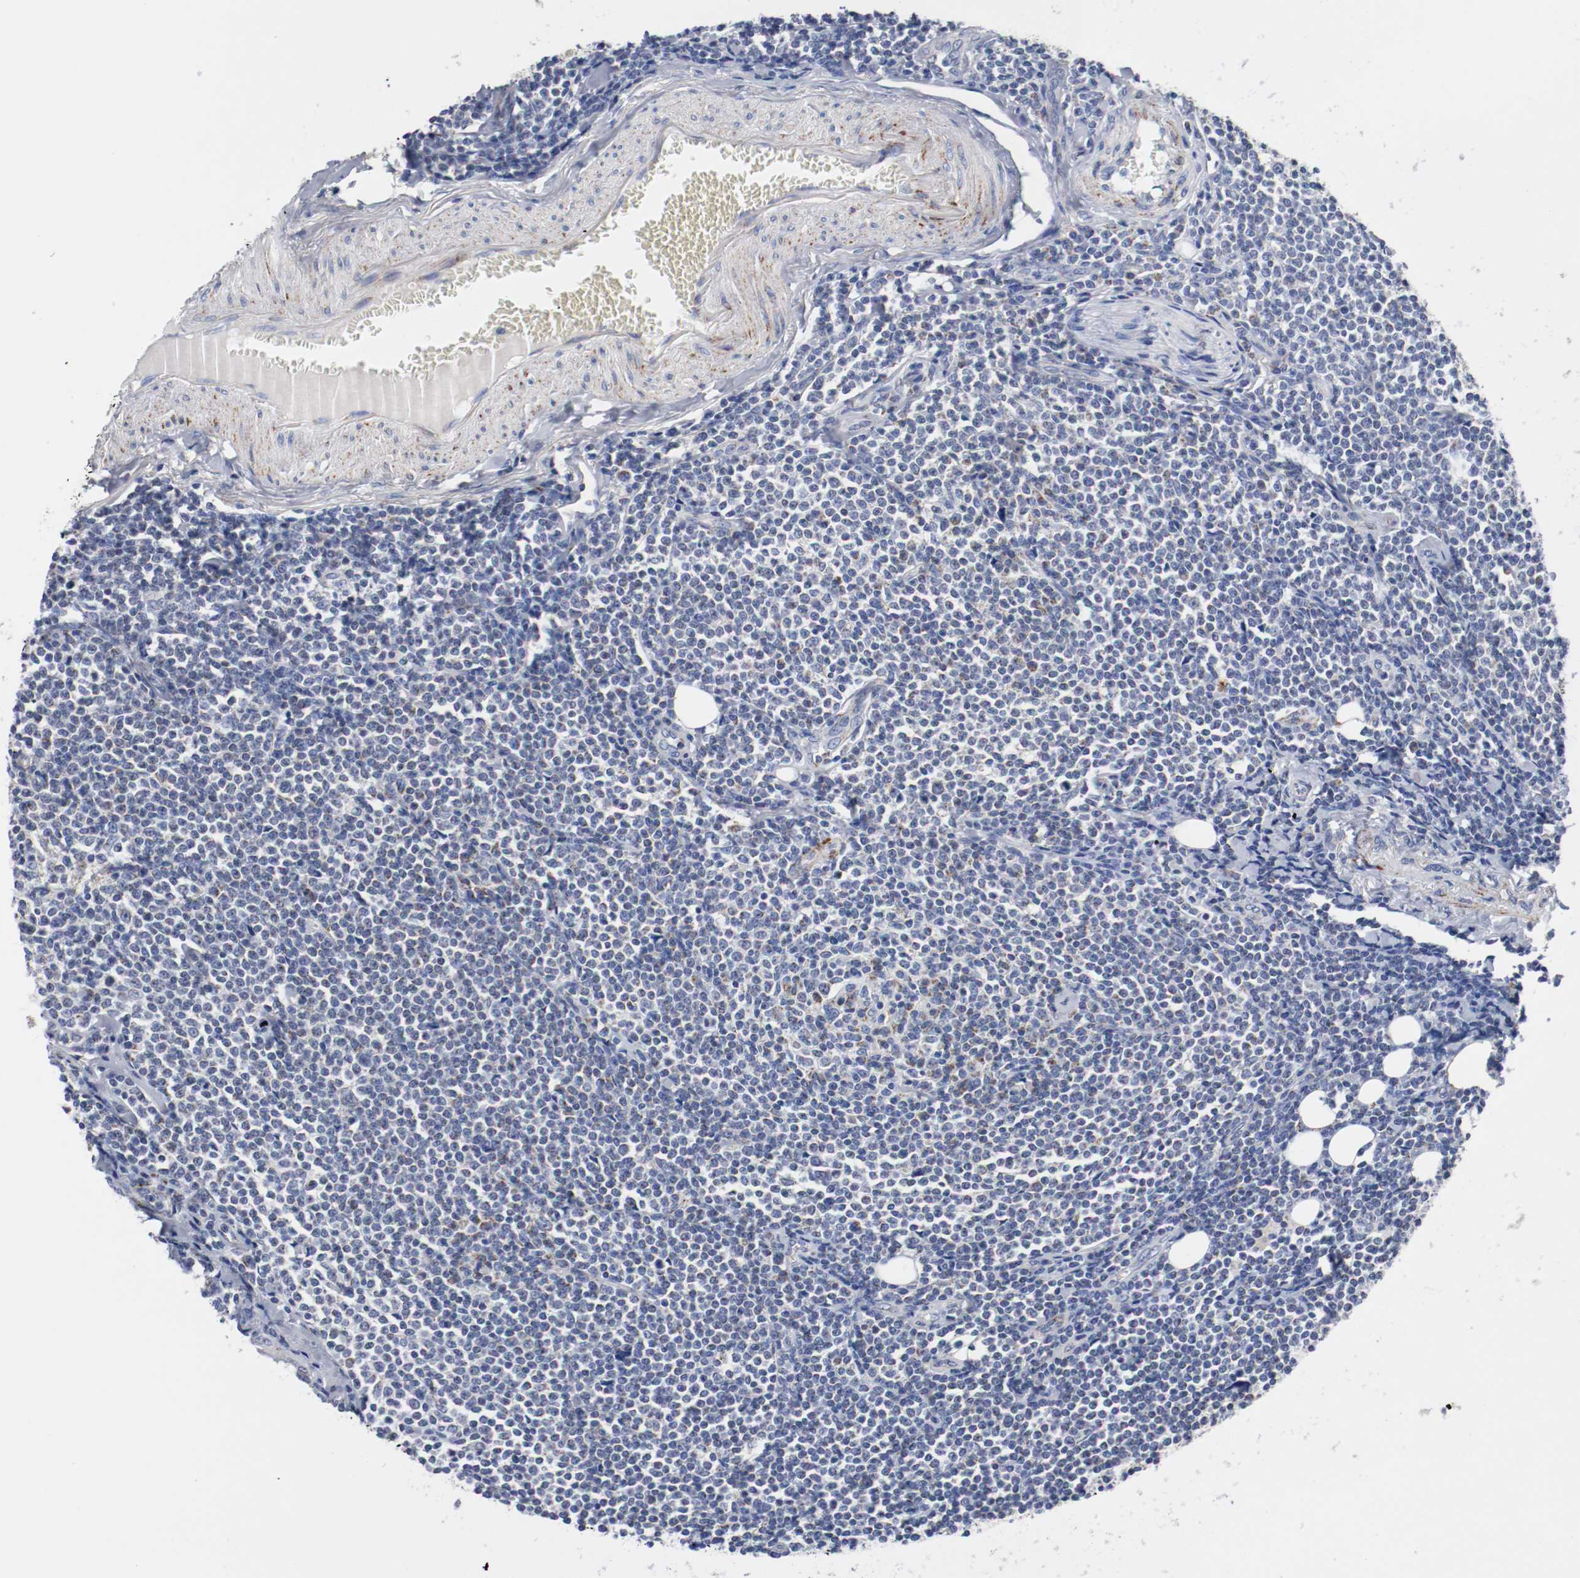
{"staining": {"intensity": "negative", "quantity": "none", "location": "none"}, "tissue": "lymphoma", "cell_type": "Tumor cells", "image_type": "cancer", "snomed": [{"axis": "morphology", "description": "Malignant lymphoma, non-Hodgkin's type, Low grade"}, {"axis": "topography", "description": "Soft tissue"}], "caption": "Lymphoma stained for a protein using IHC reveals no expression tumor cells.", "gene": "TUBD1", "patient": {"sex": "male", "age": 92}}